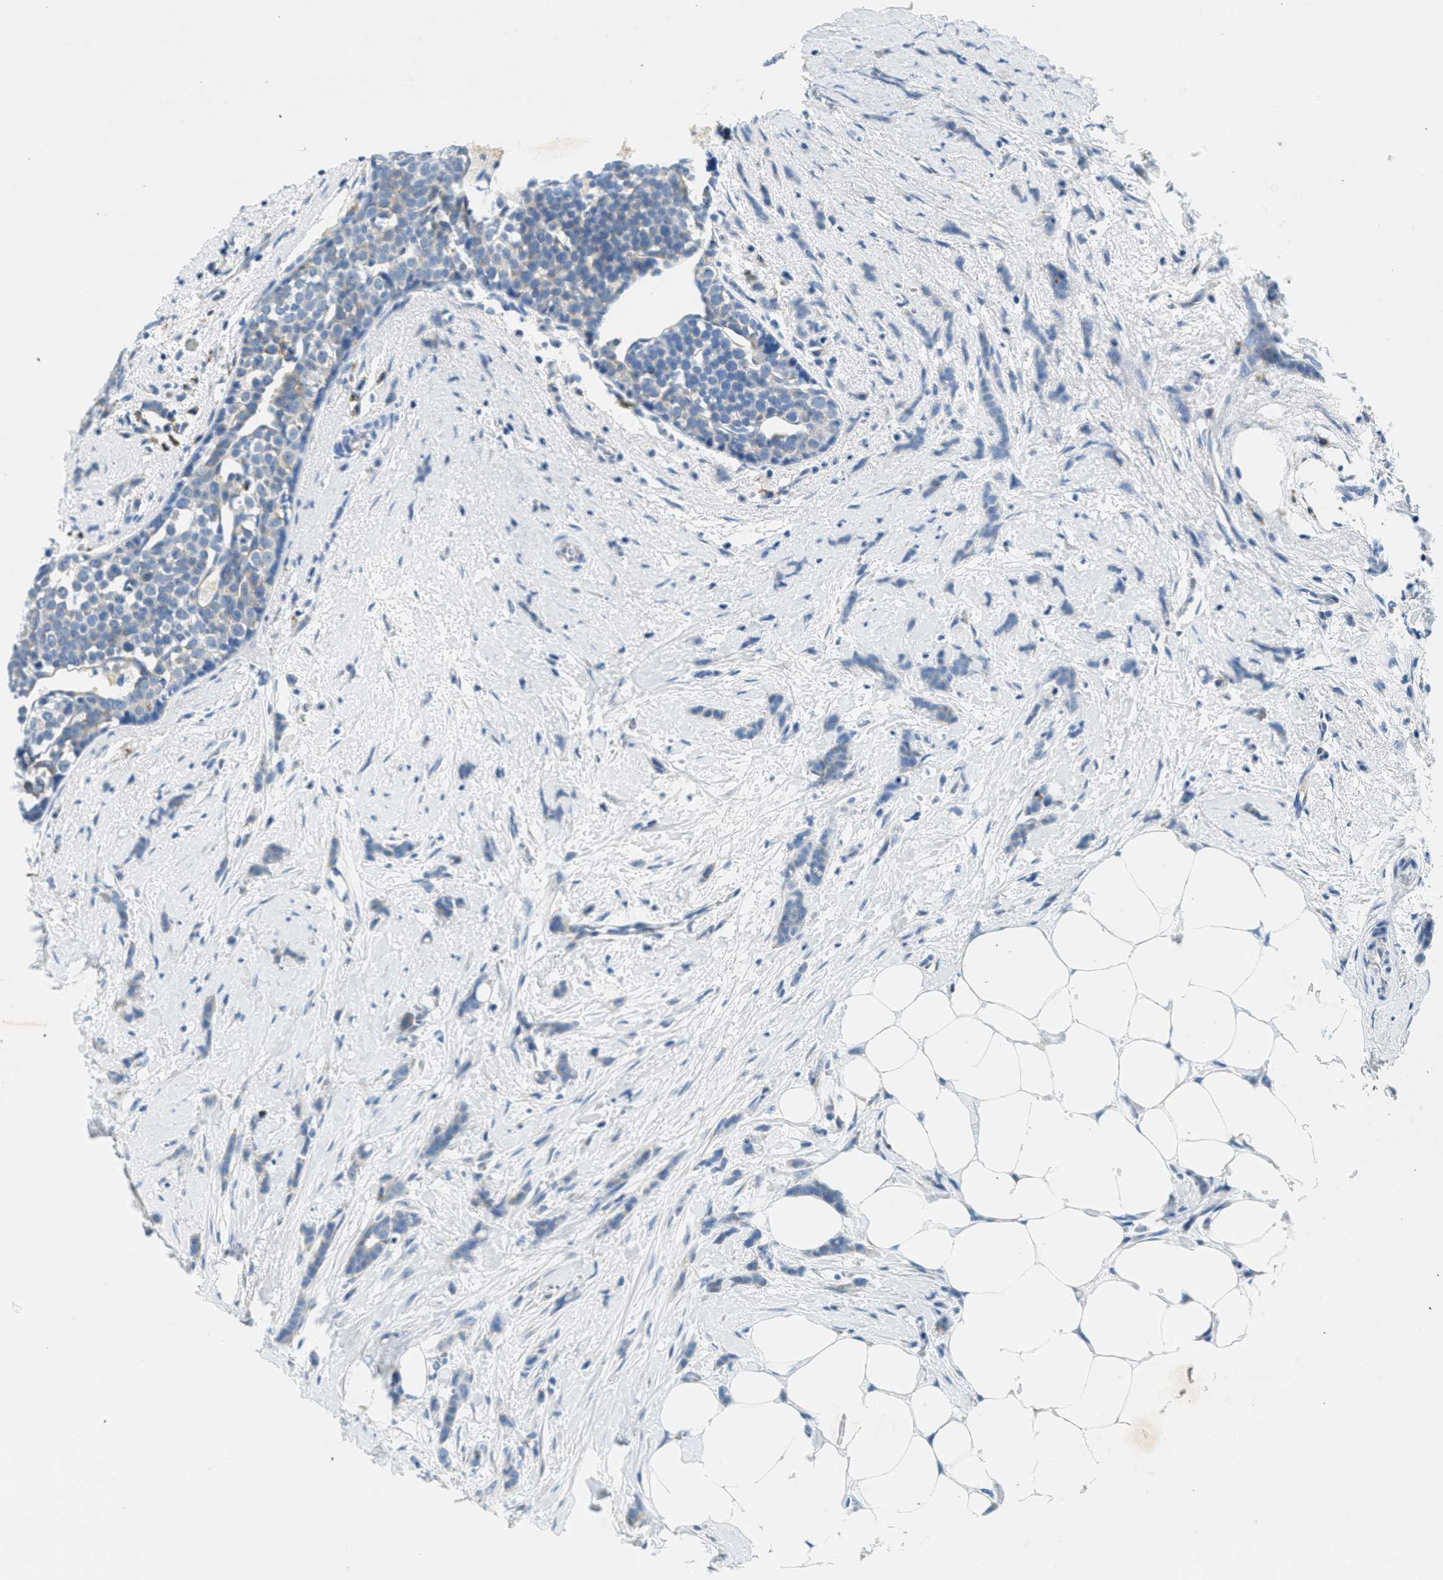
{"staining": {"intensity": "negative", "quantity": "none", "location": "none"}, "tissue": "breast cancer", "cell_type": "Tumor cells", "image_type": "cancer", "snomed": [{"axis": "morphology", "description": "Lobular carcinoma, in situ"}, {"axis": "morphology", "description": "Lobular carcinoma"}, {"axis": "topography", "description": "Breast"}], "caption": "Immunohistochemical staining of human breast cancer shows no significant staining in tumor cells.", "gene": "CA4", "patient": {"sex": "female", "age": 41}}